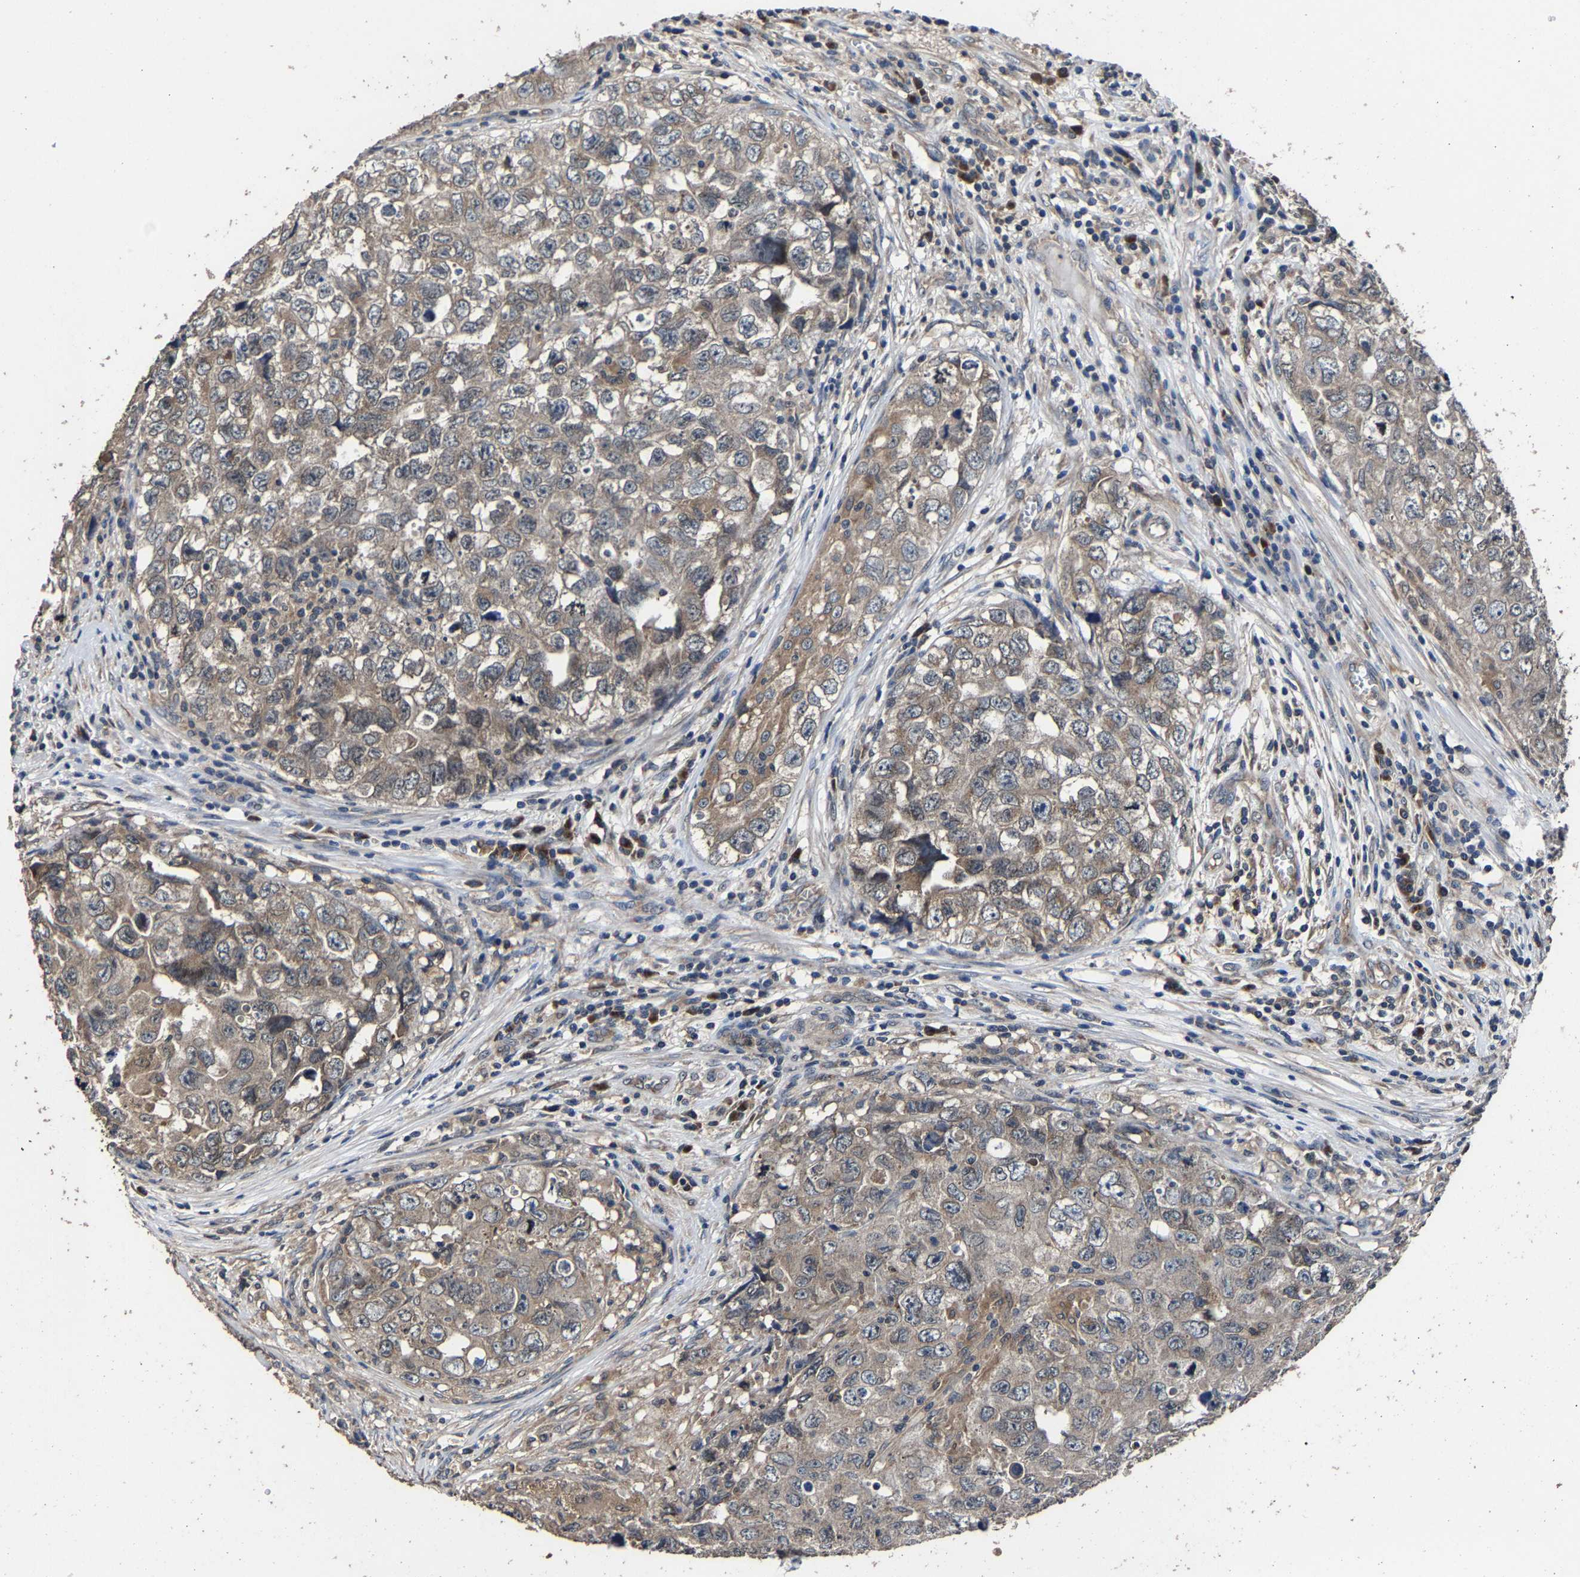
{"staining": {"intensity": "weak", "quantity": ">75%", "location": "cytoplasmic/membranous"}, "tissue": "testis cancer", "cell_type": "Tumor cells", "image_type": "cancer", "snomed": [{"axis": "morphology", "description": "Seminoma, NOS"}, {"axis": "morphology", "description": "Carcinoma, Embryonal, NOS"}, {"axis": "topography", "description": "Testis"}], "caption": "Testis cancer stained with DAB IHC shows low levels of weak cytoplasmic/membranous positivity in approximately >75% of tumor cells. The staining was performed using DAB to visualize the protein expression in brown, while the nuclei were stained in blue with hematoxylin (Magnification: 20x).", "gene": "EBAG9", "patient": {"sex": "male", "age": 43}}